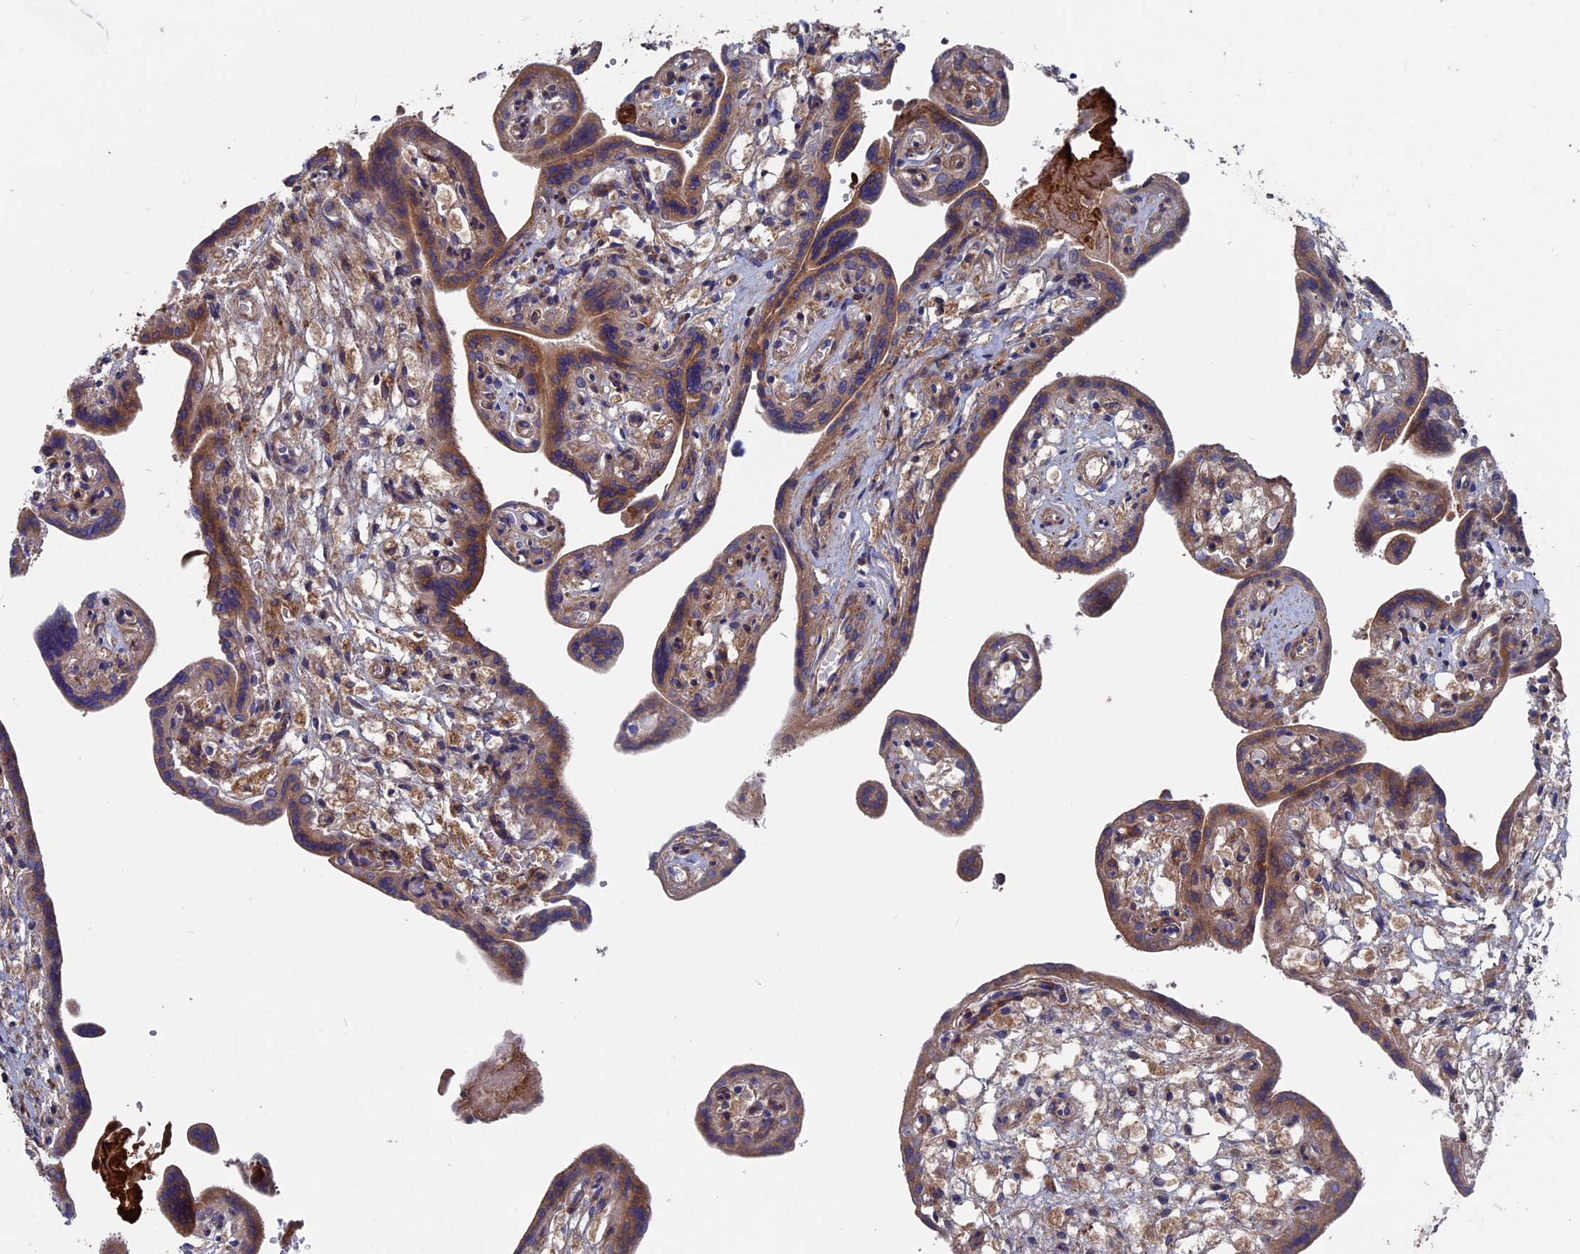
{"staining": {"intensity": "strong", "quantity": ">75%", "location": "cytoplasmic/membranous"}, "tissue": "placenta", "cell_type": "Trophoblastic cells", "image_type": "normal", "snomed": [{"axis": "morphology", "description": "Normal tissue, NOS"}, {"axis": "topography", "description": "Placenta"}], "caption": "The micrograph displays immunohistochemical staining of benign placenta. There is strong cytoplasmic/membranous expression is present in about >75% of trophoblastic cells.", "gene": "DNAJC3", "patient": {"sex": "female", "age": 37}}